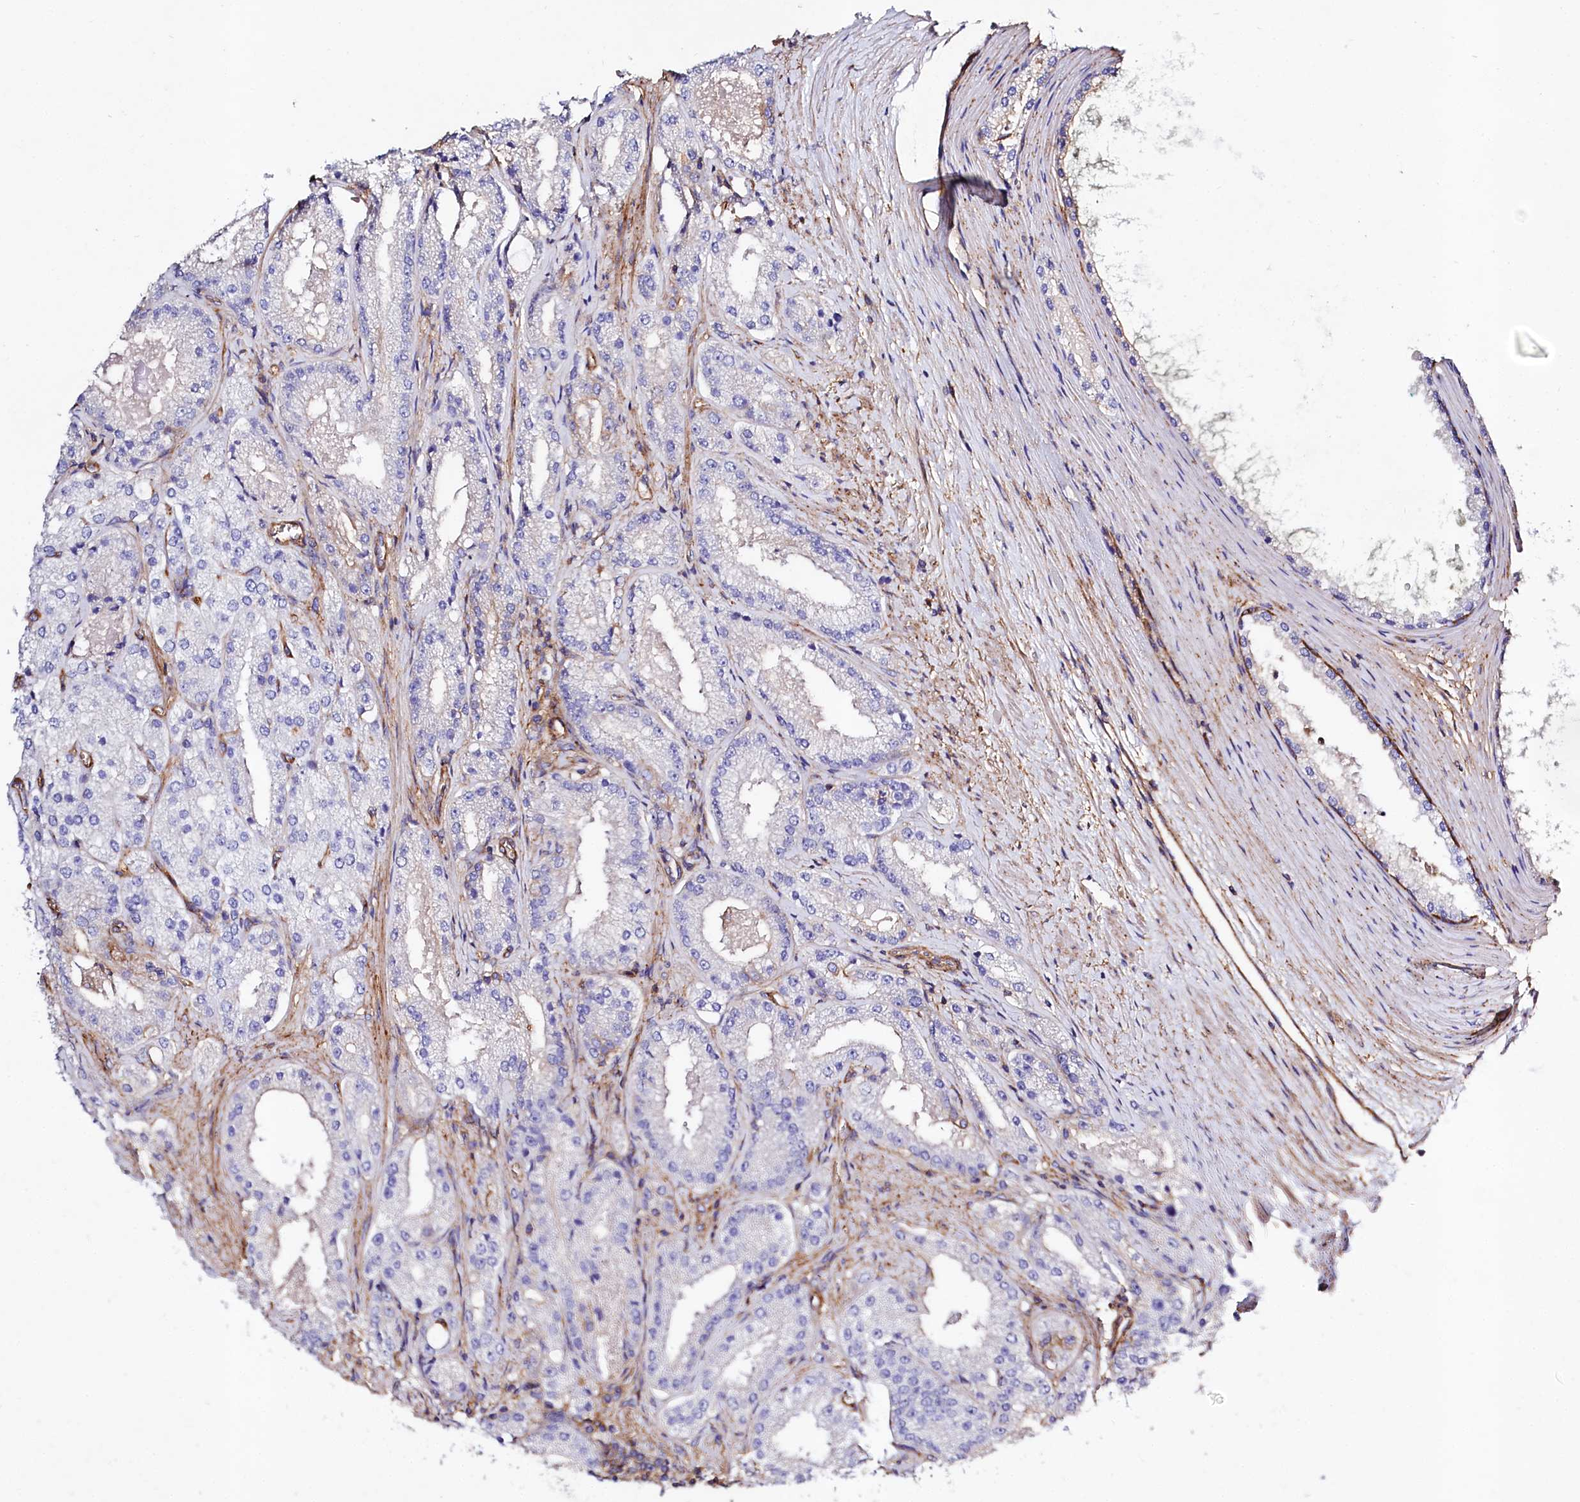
{"staining": {"intensity": "negative", "quantity": "none", "location": "none"}, "tissue": "prostate cancer", "cell_type": "Tumor cells", "image_type": "cancer", "snomed": [{"axis": "morphology", "description": "Adenocarcinoma, Low grade"}, {"axis": "topography", "description": "Prostate"}], "caption": "Immunohistochemistry (IHC) micrograph of human prostate cancer stained for a protein (brown), which demonstrates no expression in tumor cells.", "gene": "ANO6", "patient": {"sex": "male", "age": 69}}